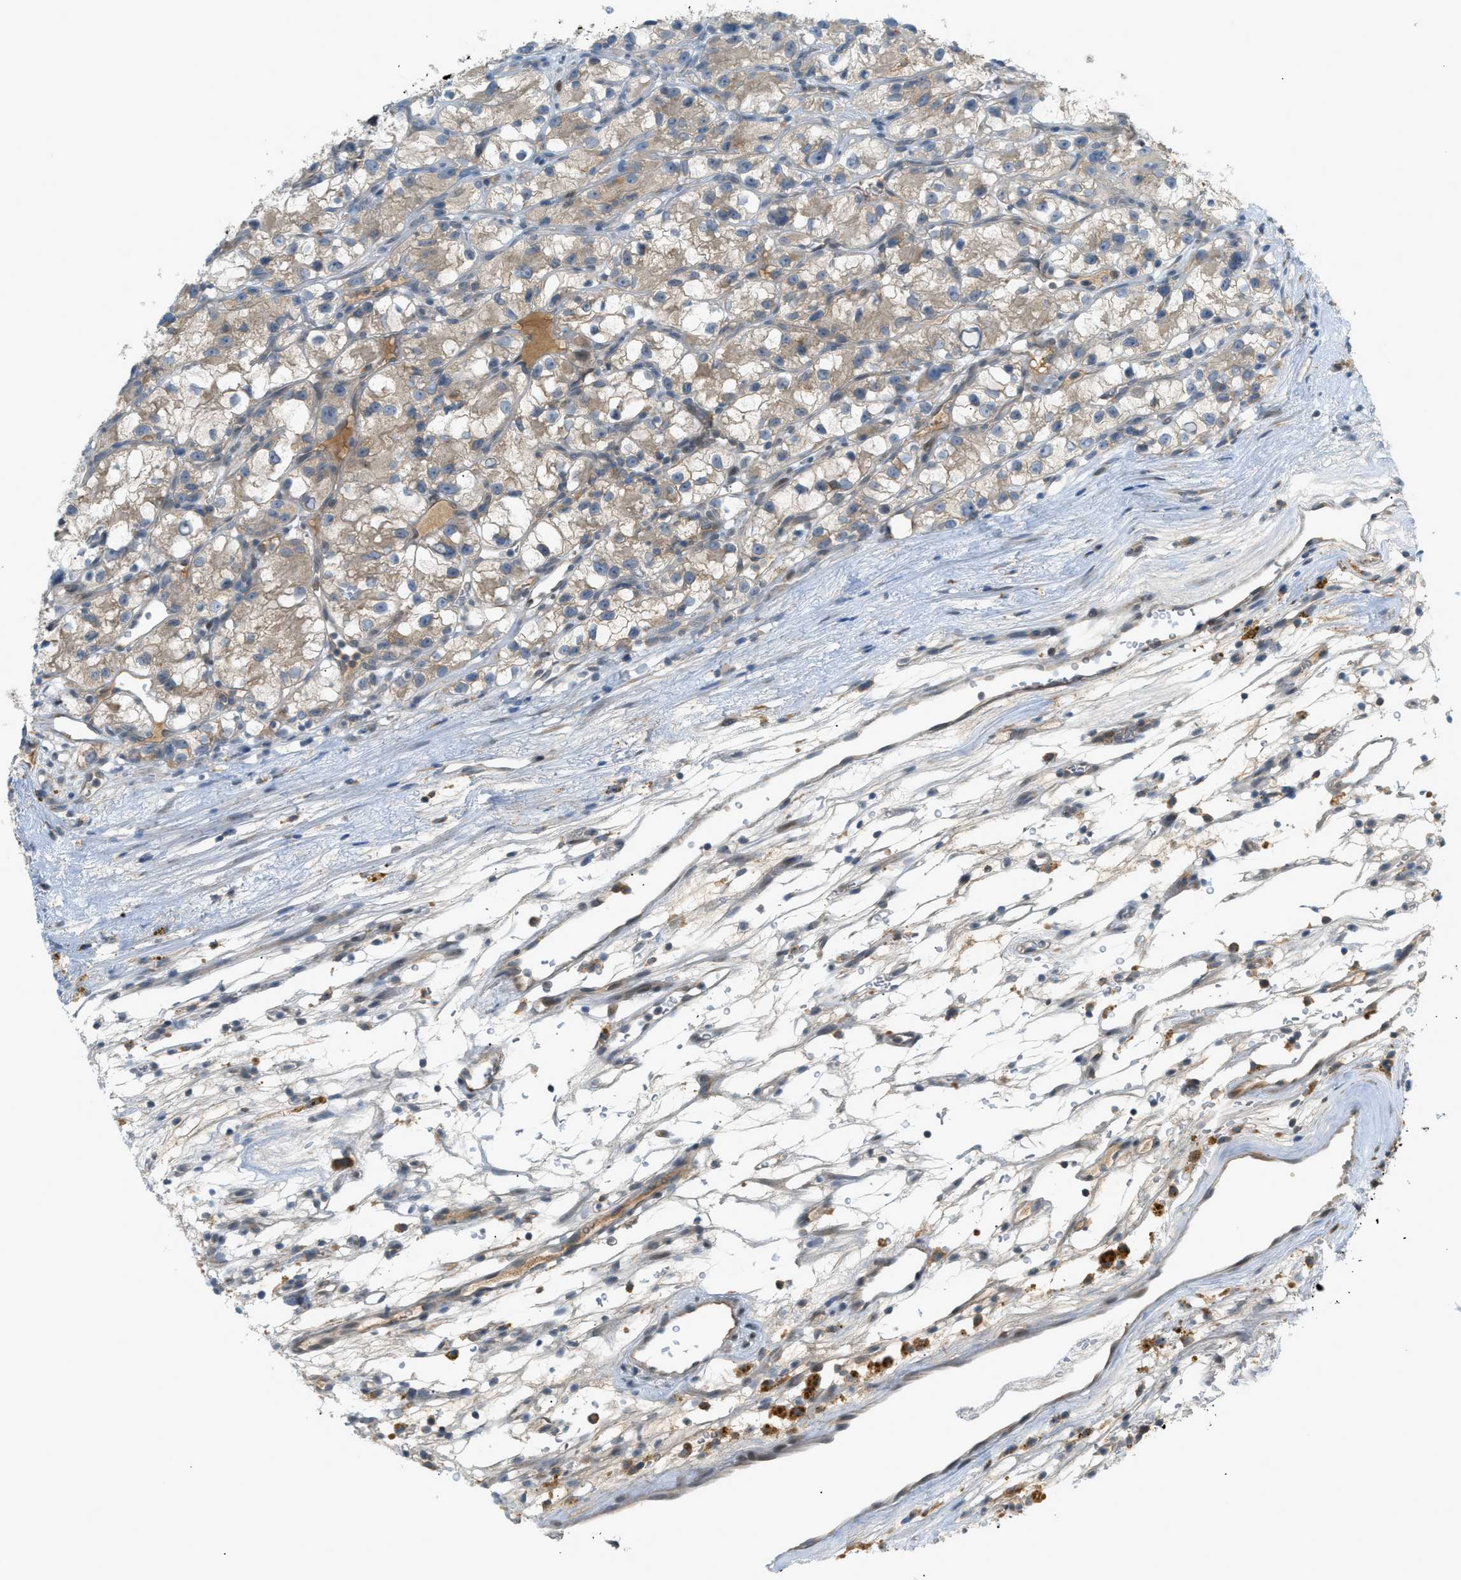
{"staining": {"intensity": "weak", "quantity": "25%-75%", "location": "cytoplasmic/membranous"}, "tissue": "renal cancer", "cell_type": "Tumor cells", "image_type": "cancer", "snomed": [{"axis": "morphology", "description": "Adenocarcinoma, NOS"}, {"axis": "topography", "description": "Kidney"}], "caption": "A brown stain shows weak cytoplasmic/membranous positivity of a protein in human renal cancer tumor cells.", "gene": "DYRK1A", "patient": {"sex": "female", "age": 57}}